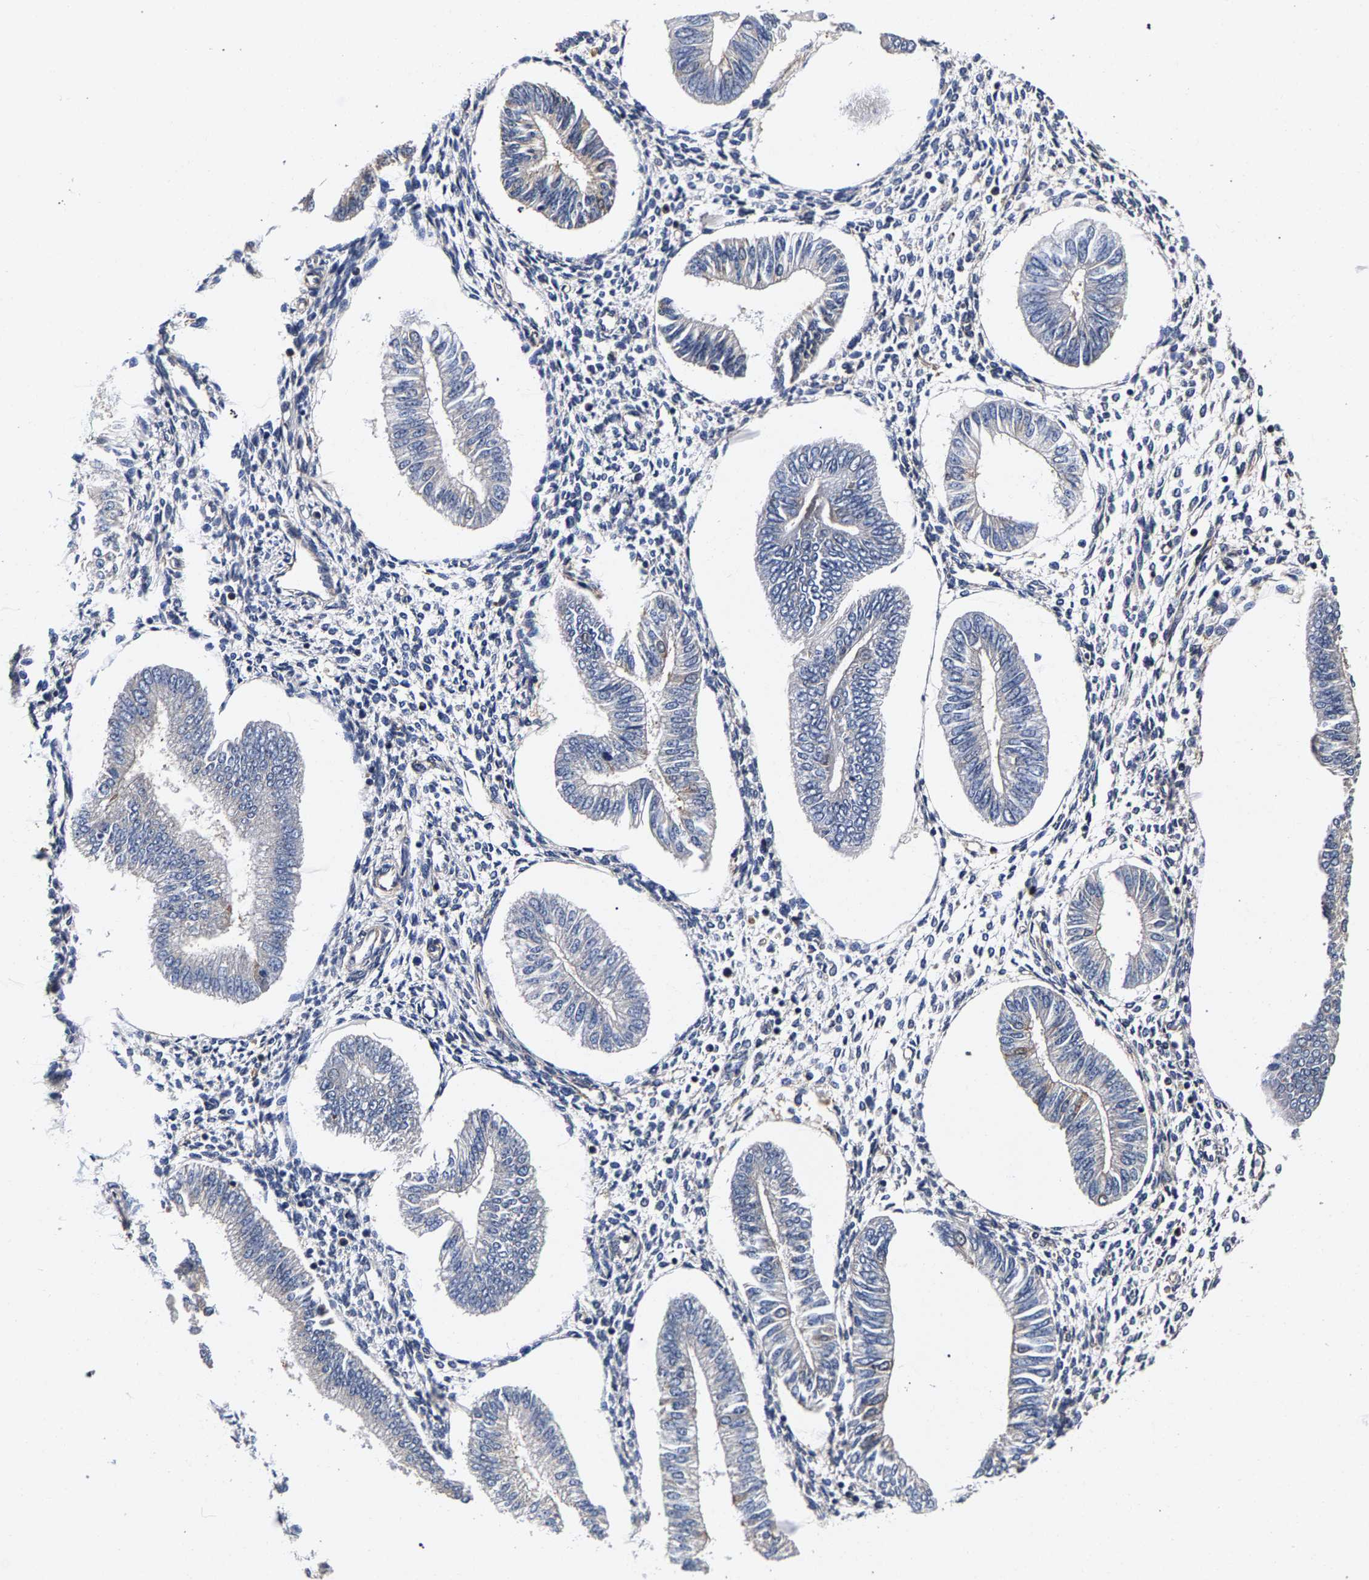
{"staining": {"intensity": "negative", "quantity": "none", "location": "none"}, "tissue": "endometrium", "cell_type": "Cells in endometrial stroma", "image_type": "normal", "snomed": [{"axis": "morphology", "description": "Normal tissue, NOS"}, {"axis": "topography", "description": "Endometrium"}], "caption": "This photomicrograph is of normal endometrium stained with immunohistochemistry (IHC) to label a protein in brown with the nuclei are counter-stained blue. There is no positivity in cells in endometrial stroma.", "gene": "MARCHF7", "patient": {"sex": "female", "age": 50}}